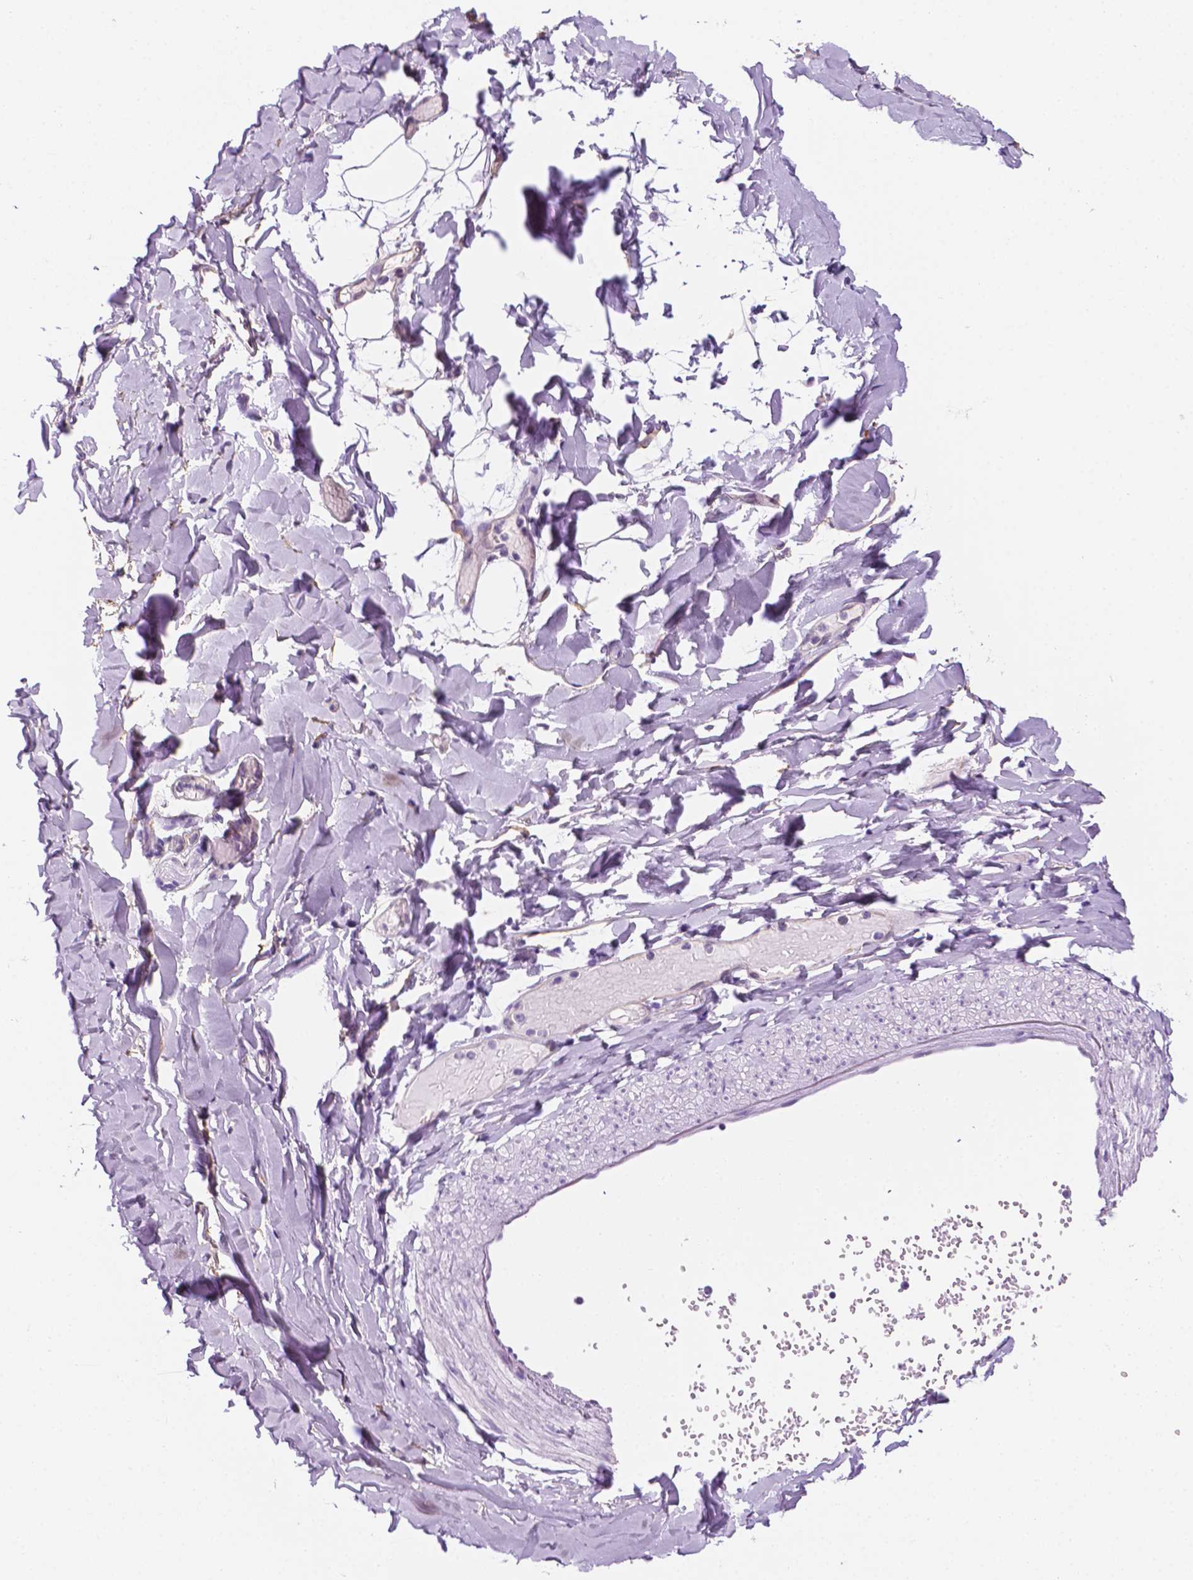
{"staining": {"intensity": "negative", "quantity": "none", "location": "none"}, "tissue": "adipose tissue", "cell_type": "Adipocytes", "image_type": "normal", "snomed": [{"axis": "morphology", "description": "Normal tissue, NOS"}, {"axis": "topography", "description": "Gallbladder"}, {"axis": "topography", "description": "Peripheral nerve tissue"}], "caption": "Normal adipose tissue was stained to show a protein in brown. There is no significant expression in adipocytes. The staining was performed using DAB to visualize the protein expression in brown, while the nuclei were stained in blue with hematoxylin (Magnification: 20x).", "gene": "PPL", "patient": {"sex": "female", "age": 45}}